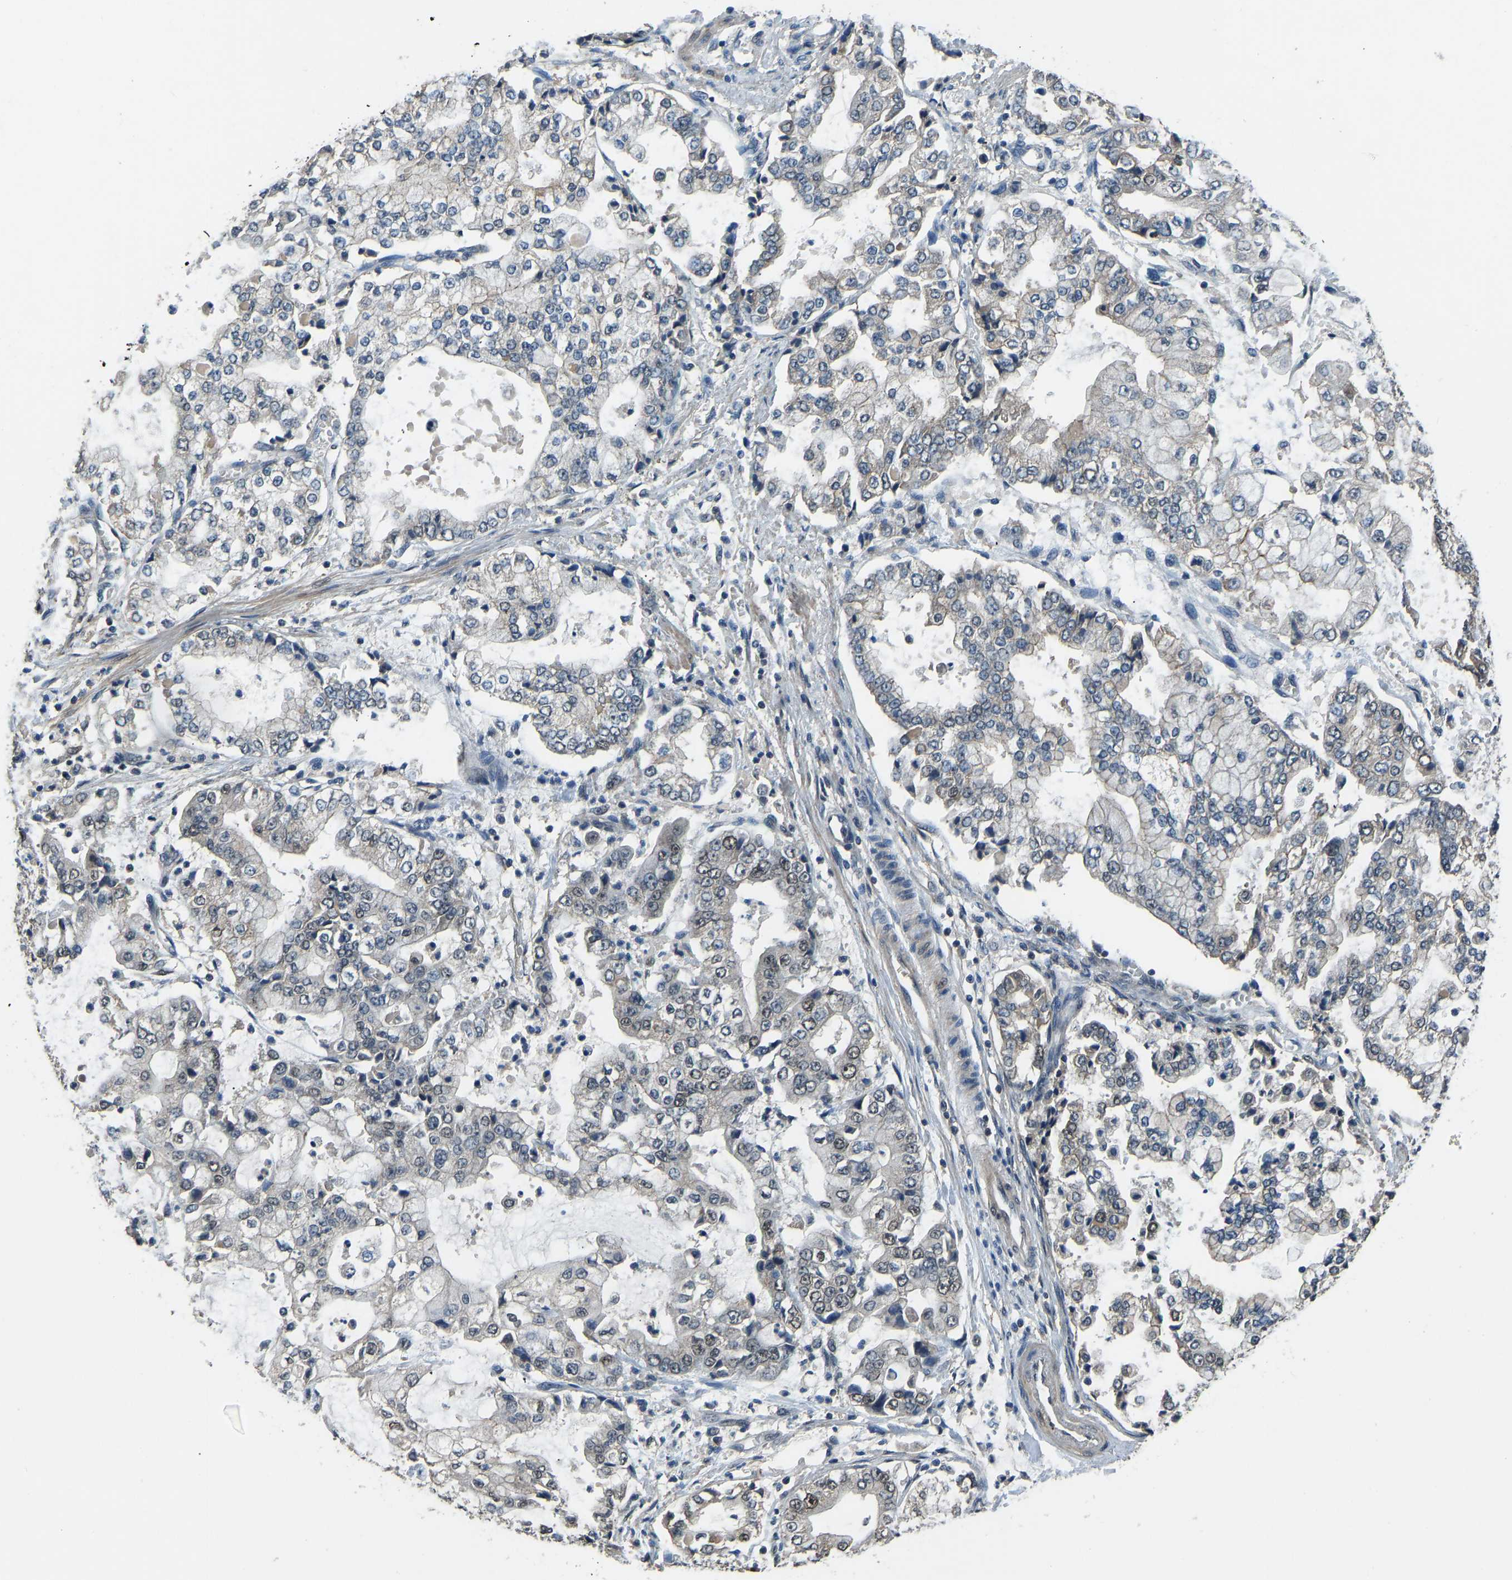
{"staining": {"intensity": "negative", "quantity": "none", "location": "none"}, "tissue": "stomach cancer", "cell_type": "Tumor cells", "image_type": "cancer", "snomed": [{"axis": "morphology", "description": "Adenocarcinoma, NOS"}, {"axis": "topography", "description": "Stomach"}], "caption": "High magnification brightfield microscopy of stomach cancer stained with DAB (brown) and counterstained with hematoxylin (blue): tumor cells show no significant positivity.", "gene": "TOX4", "patient": {"sex": "male", "age": 76}}